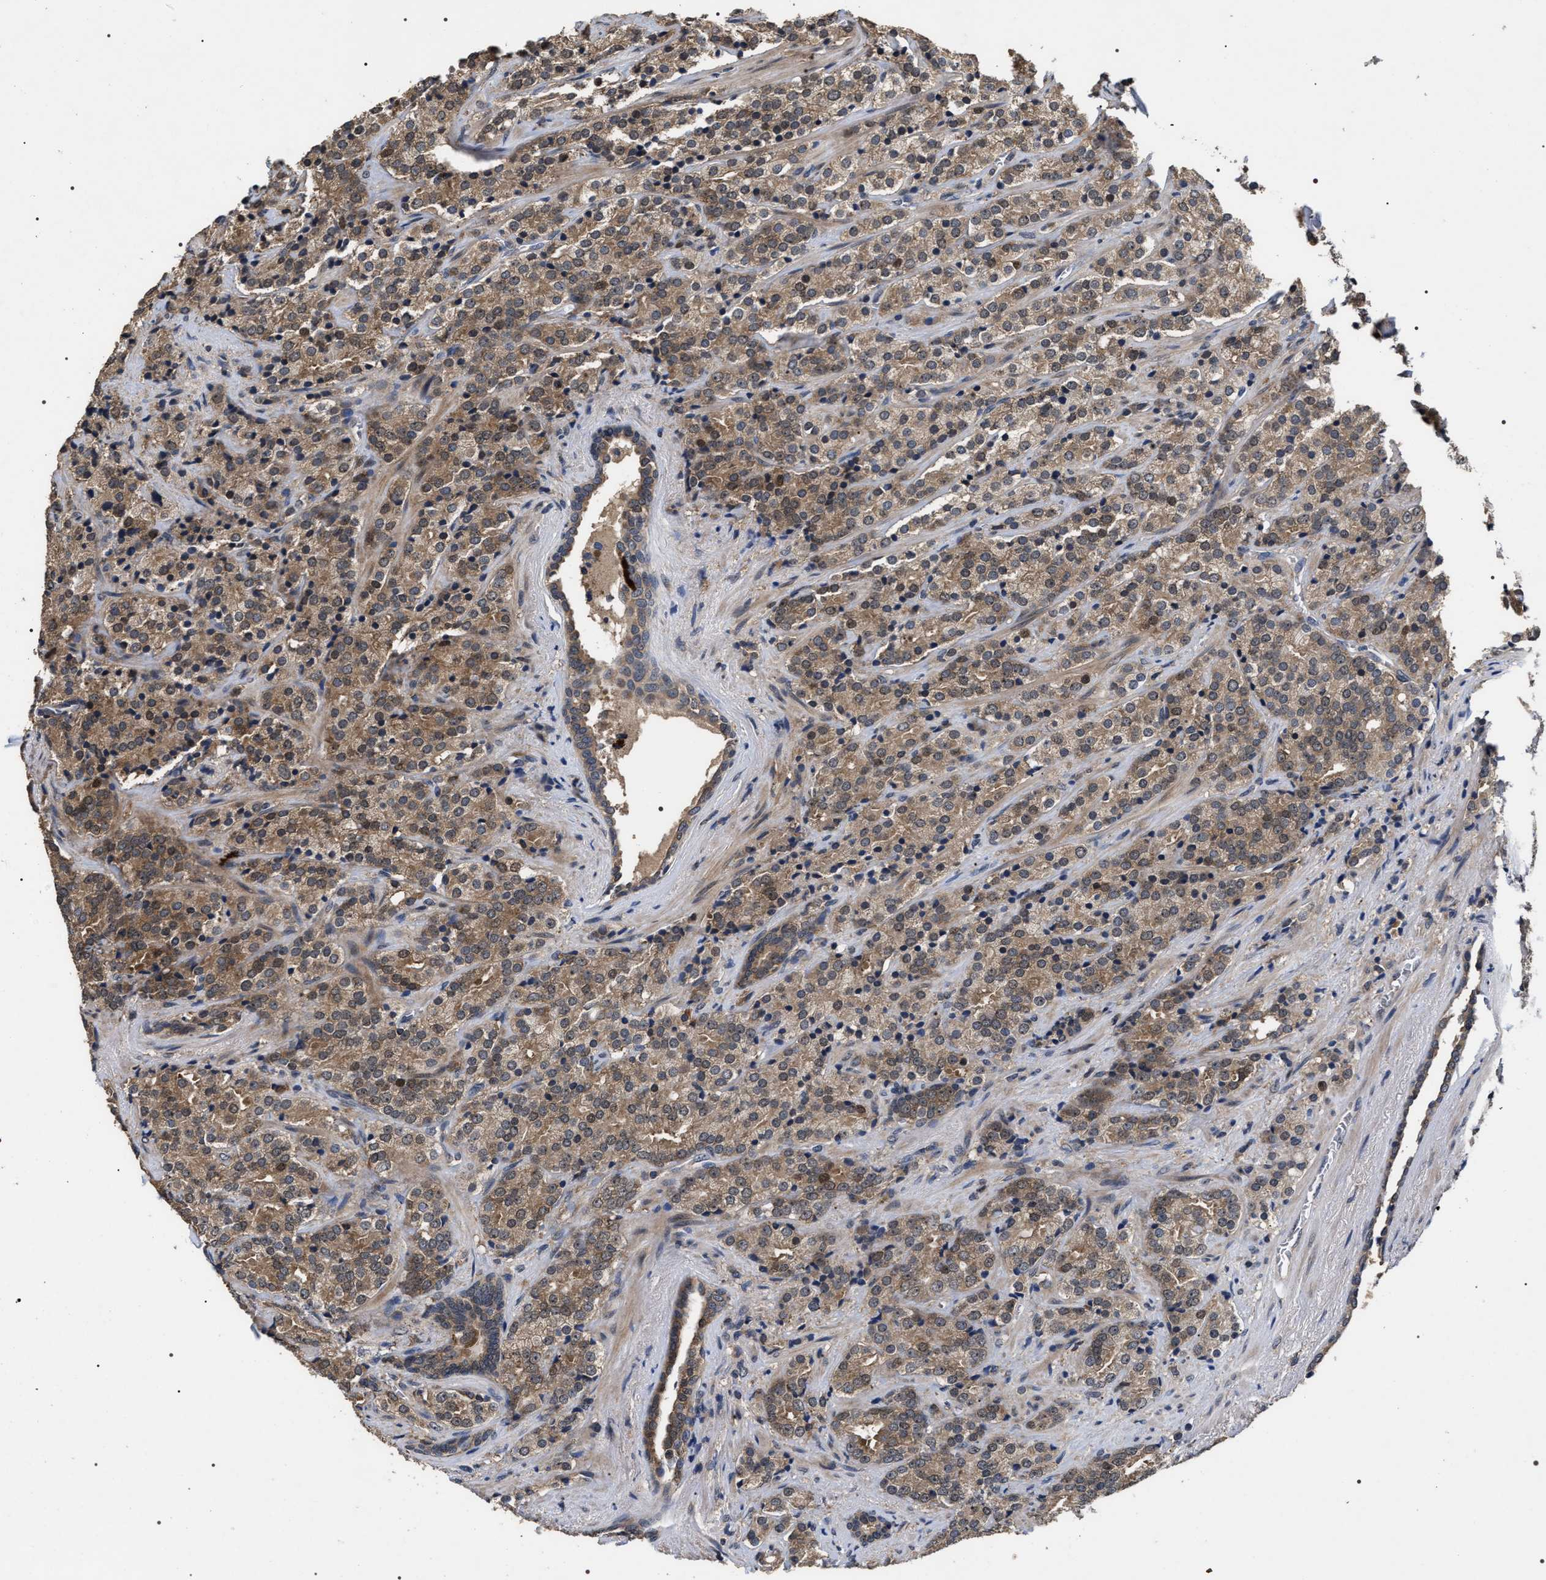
{"staining": {"intensity": "moderate", "quantity": ">75%", "location": "cytoplasmic/membranous"}, "tissue": "prostate cancer", "cell_type": "Tumor cells", "image_type": "cancer", "snomed": [{"axis": "morphology", "description": "Adenocarcinoma, High grade"}, {"axis": "topography", "description": "Prostate"}], "caption": "The image reveals a brown stain indicating the presence of a protein in the cytoplasmic/membranous of tumor cells in prostate cancer.", "gene": "UPF3A", "patient": {"sex": "male", "age": 71}}